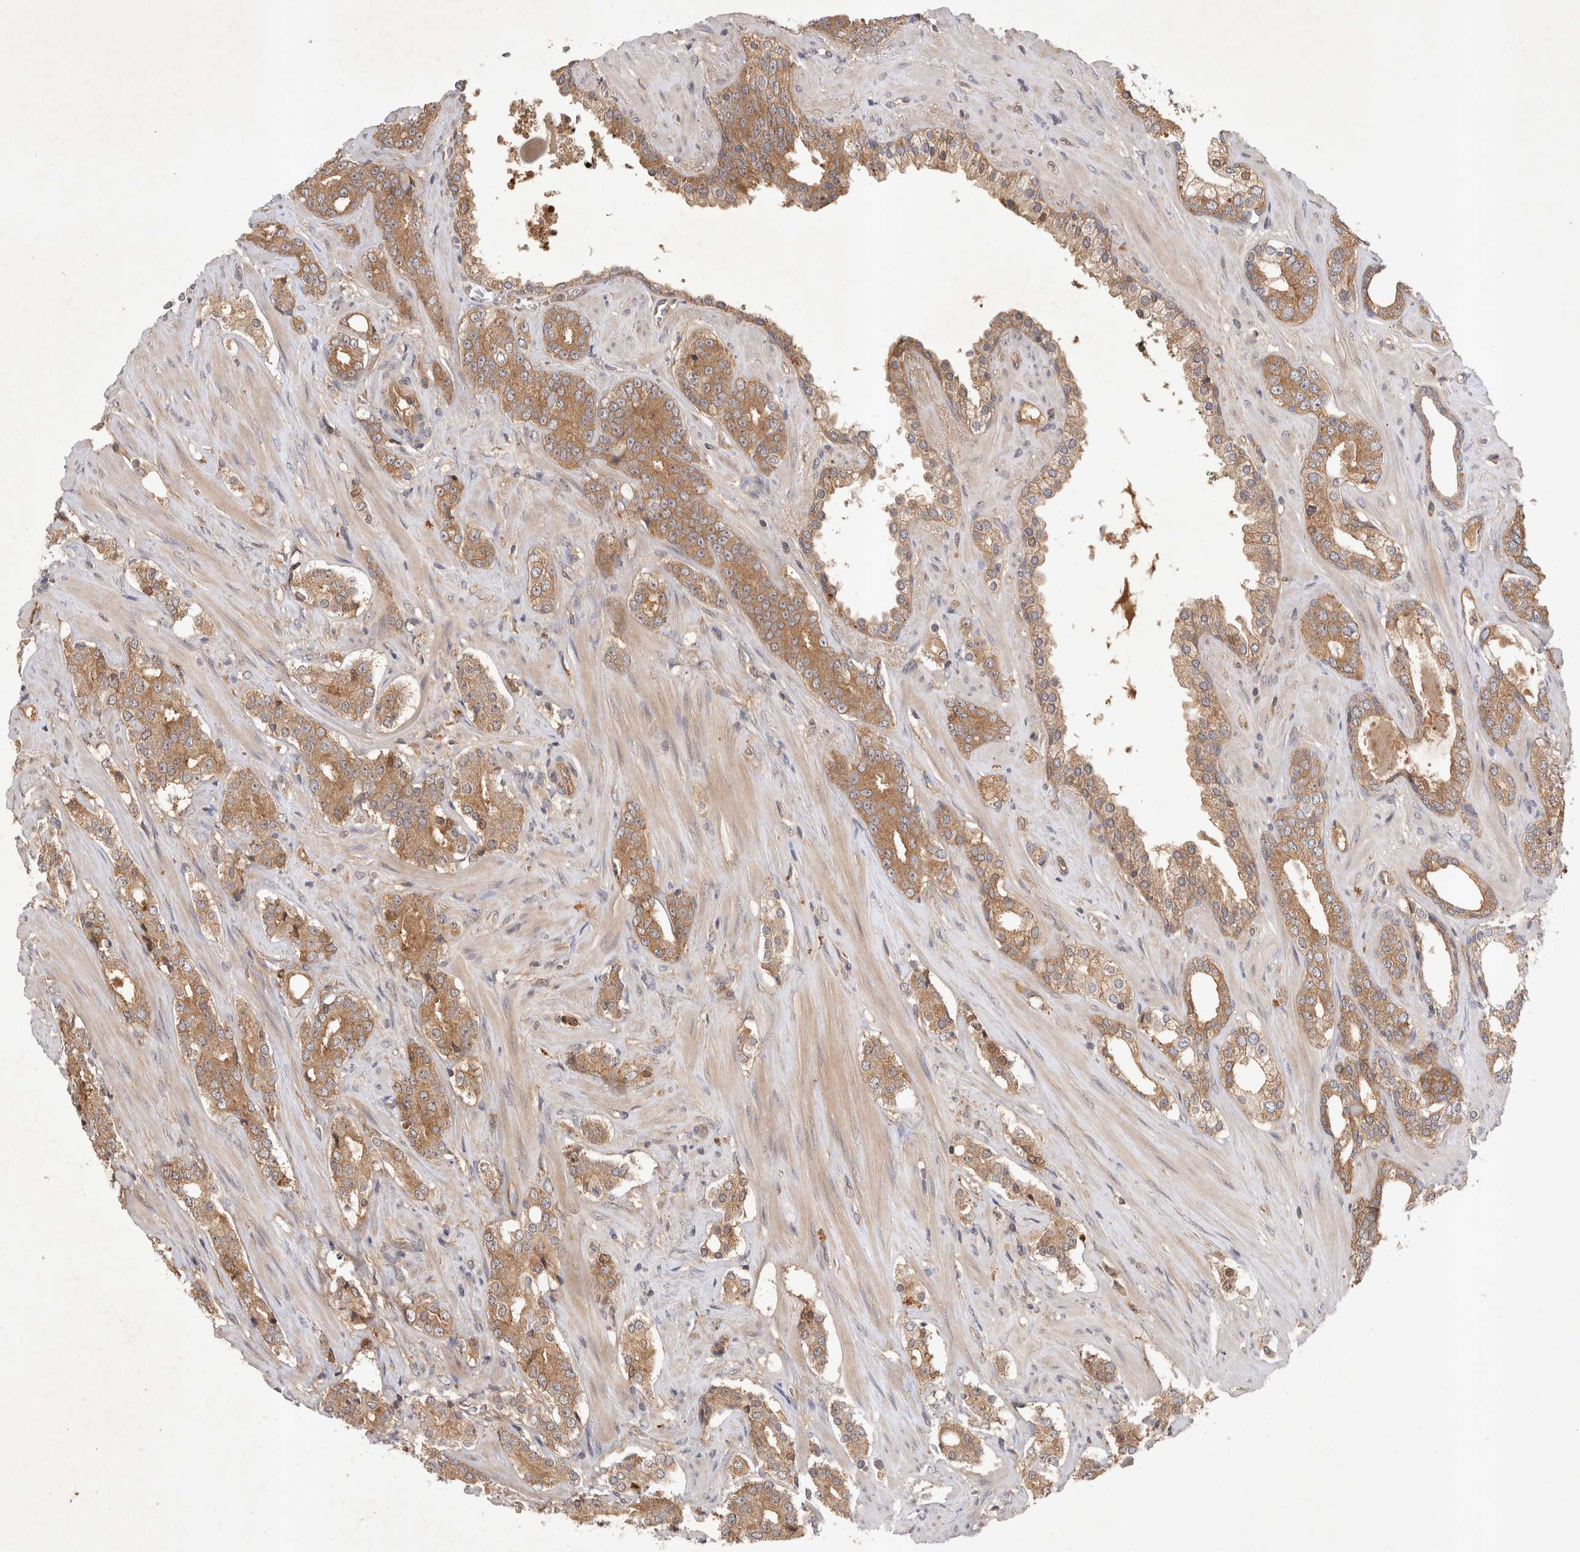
{"staining": {"intensity": "moderate", "quantity": ">75%", "location": "cytoplasmic/membranous"}, "tissue": "prostate cancer", "cell_type": "Tumor cells", "image_type": "cancer", "snomed": [{"axis": "morphology", "description": "Adenocarcinoma, High grade"}, {"axis": "topography", "description": "Prostate"}], "caption": "Immunohistochemistry (IHC) (DAB) staining of human prostate cancer demonstrates moderate cytoplasmic/membranous protein positivity in about >75% of tumor cells.", "gene": "YES1", "patient": {"sex": "male", "age": 71}}